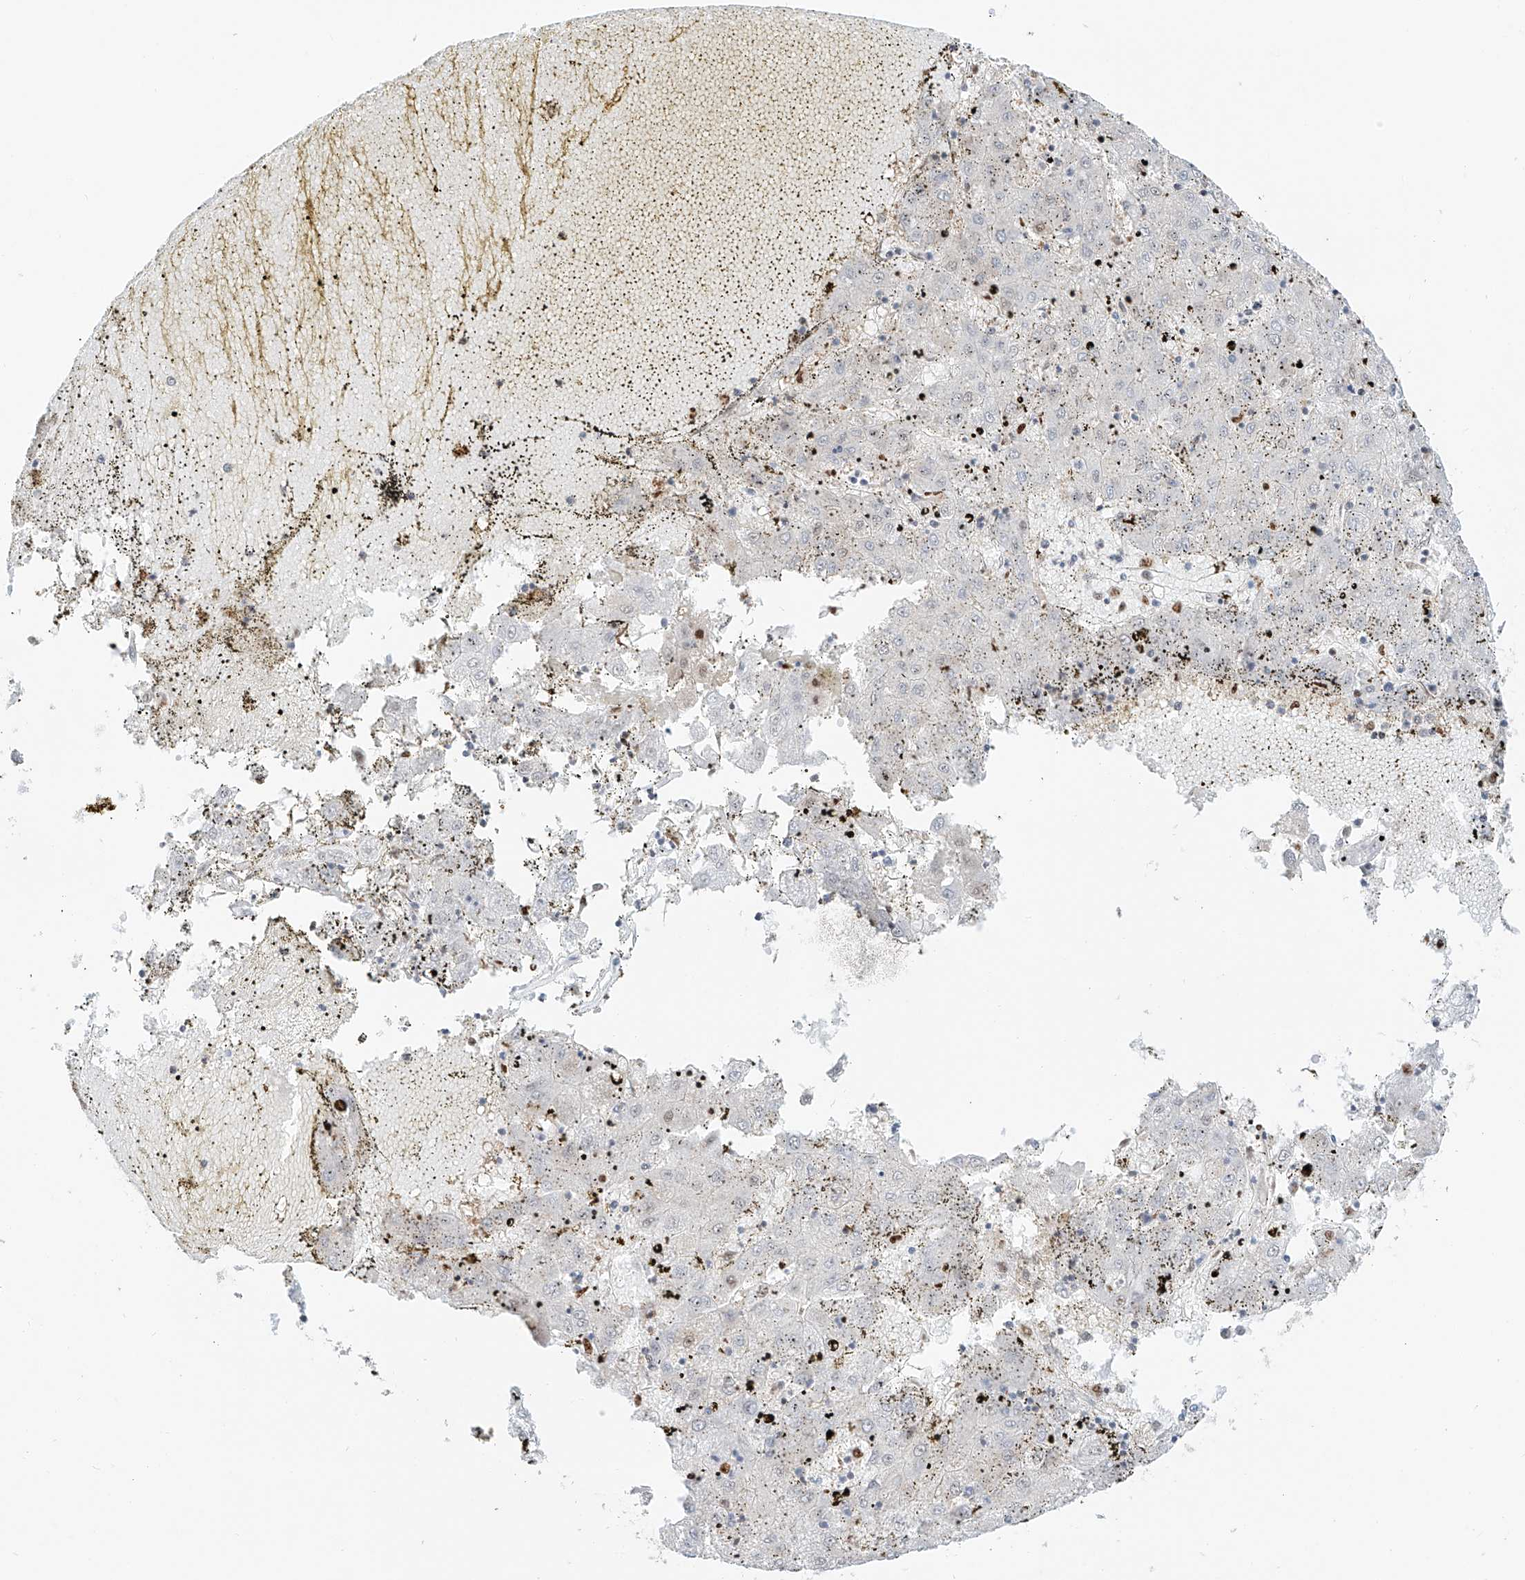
{"staining": {"intensity": "negative", "quantity": "none", "location": "none"}, "tissue": "liver cancer", "cell_type": "Tumor cells", "image_type": "cancer", "snomed": [{"axis": "morphology", "description": "Carcinoma, Hepatocellular, NOS"}, {"axis": "topography", "description": "Liver"}], "caption": "Hepatocellular carcinoma (liver) stained for a protein using IHC exhibits no expression tumor cells.", "gene": "DZIP1L", "patient": {"sex": "male", "age": 72}}